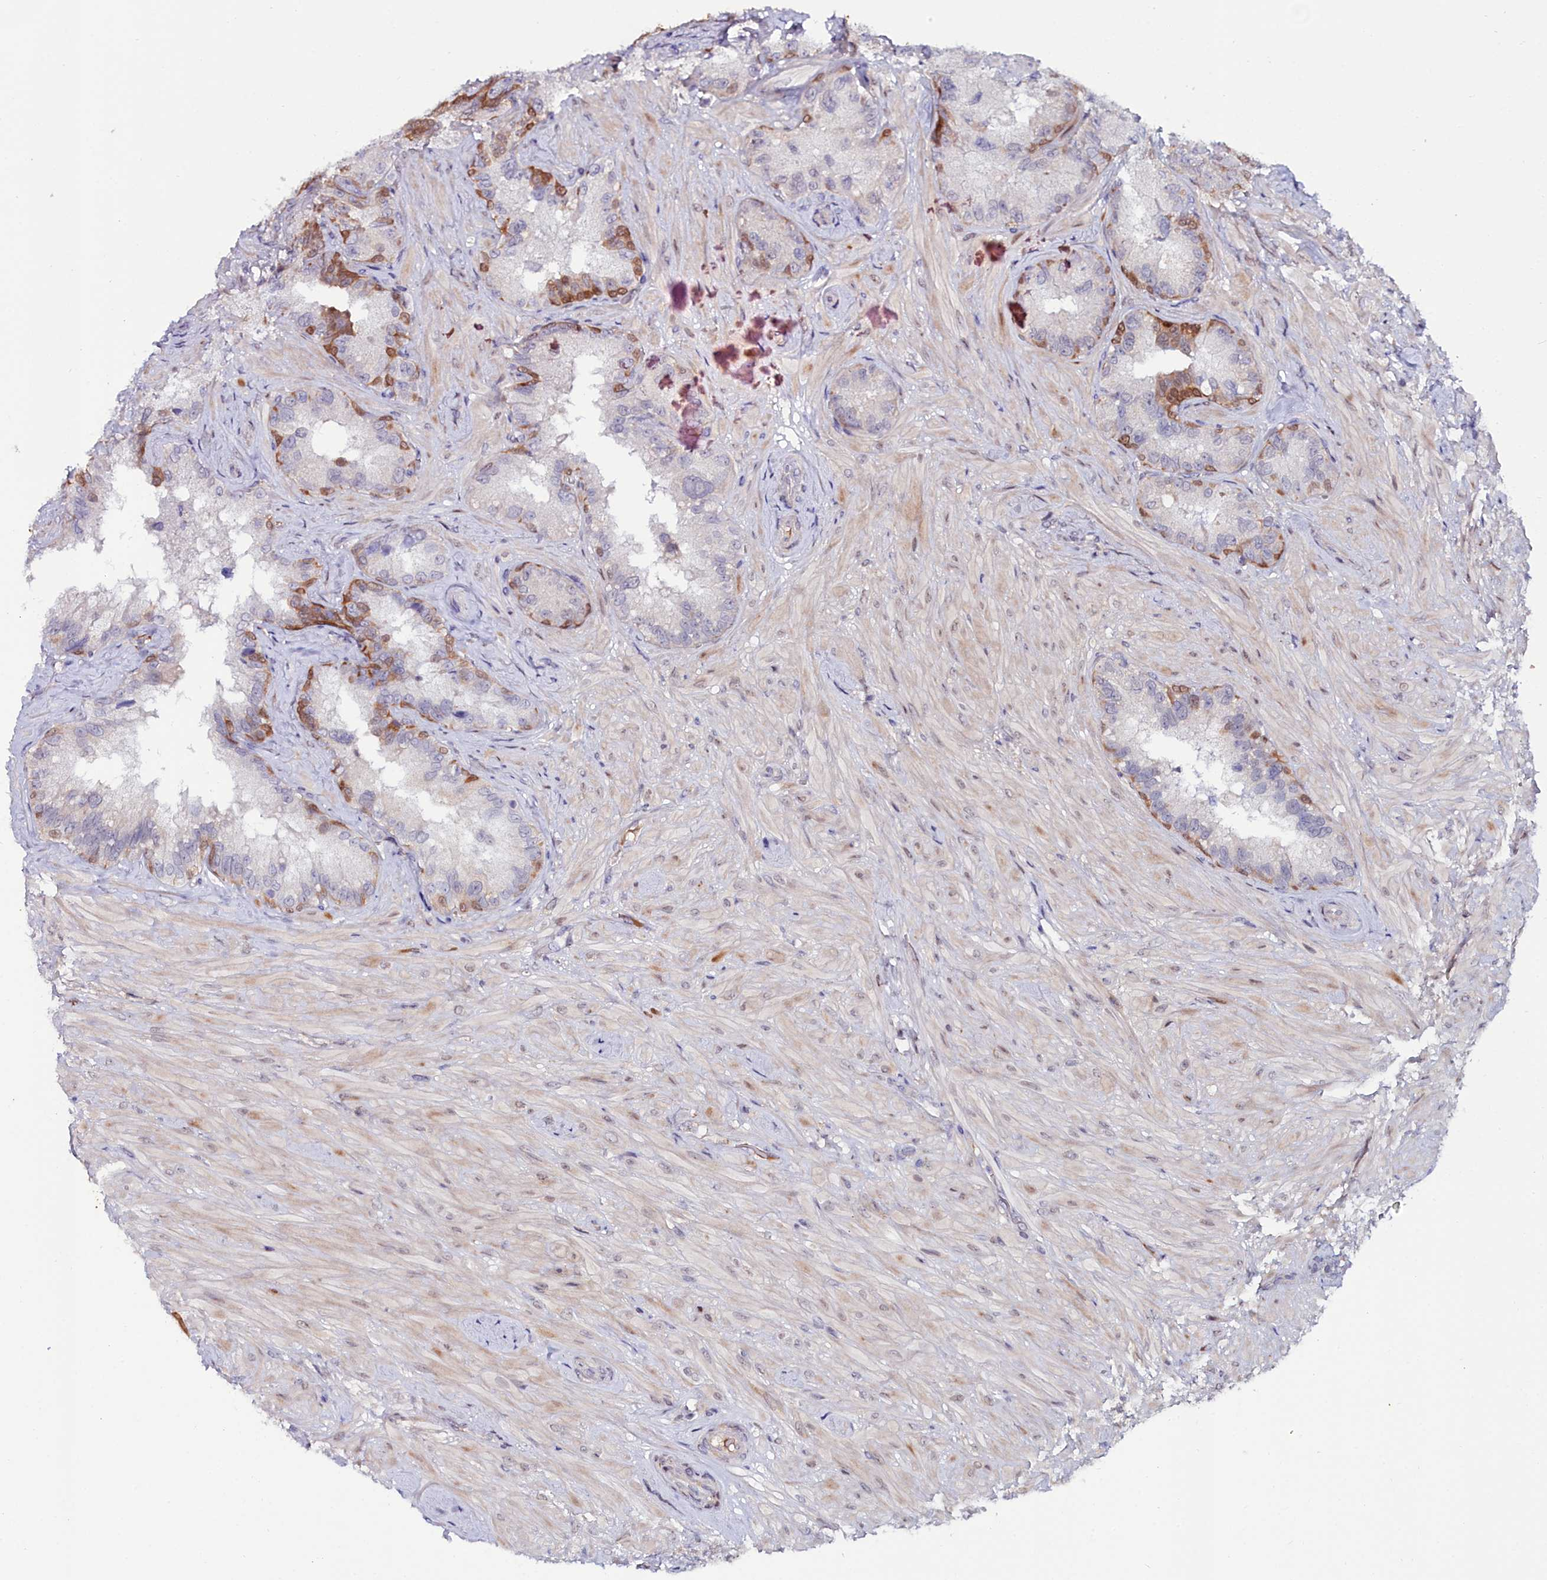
{"staining": {"intensity": "moderate", "quantity": "<25%", "location": "cytoplasmic/membranous,nuclear"}, "tissue": "seminal vesicle", "cell_type": "Glandular cells", "image_type": "normal", "snomed": [{"axis": "morphology", "description": "Normal tissue, NOS"}, {"axis": "topography", "description": "Seminal veicle"}, {"axis": "topography", "description": "Peripheral nerve tissue"}], "caption": "Immunohistochemistry (IHC) of benign seminal vesicle exhibits low levels of moderate cytoplasmic/membranous,nuclear staining in approximately <25% of glandular cells.", "gene": "KCTD18", "patient": {"sex": "male", "age": 67}}